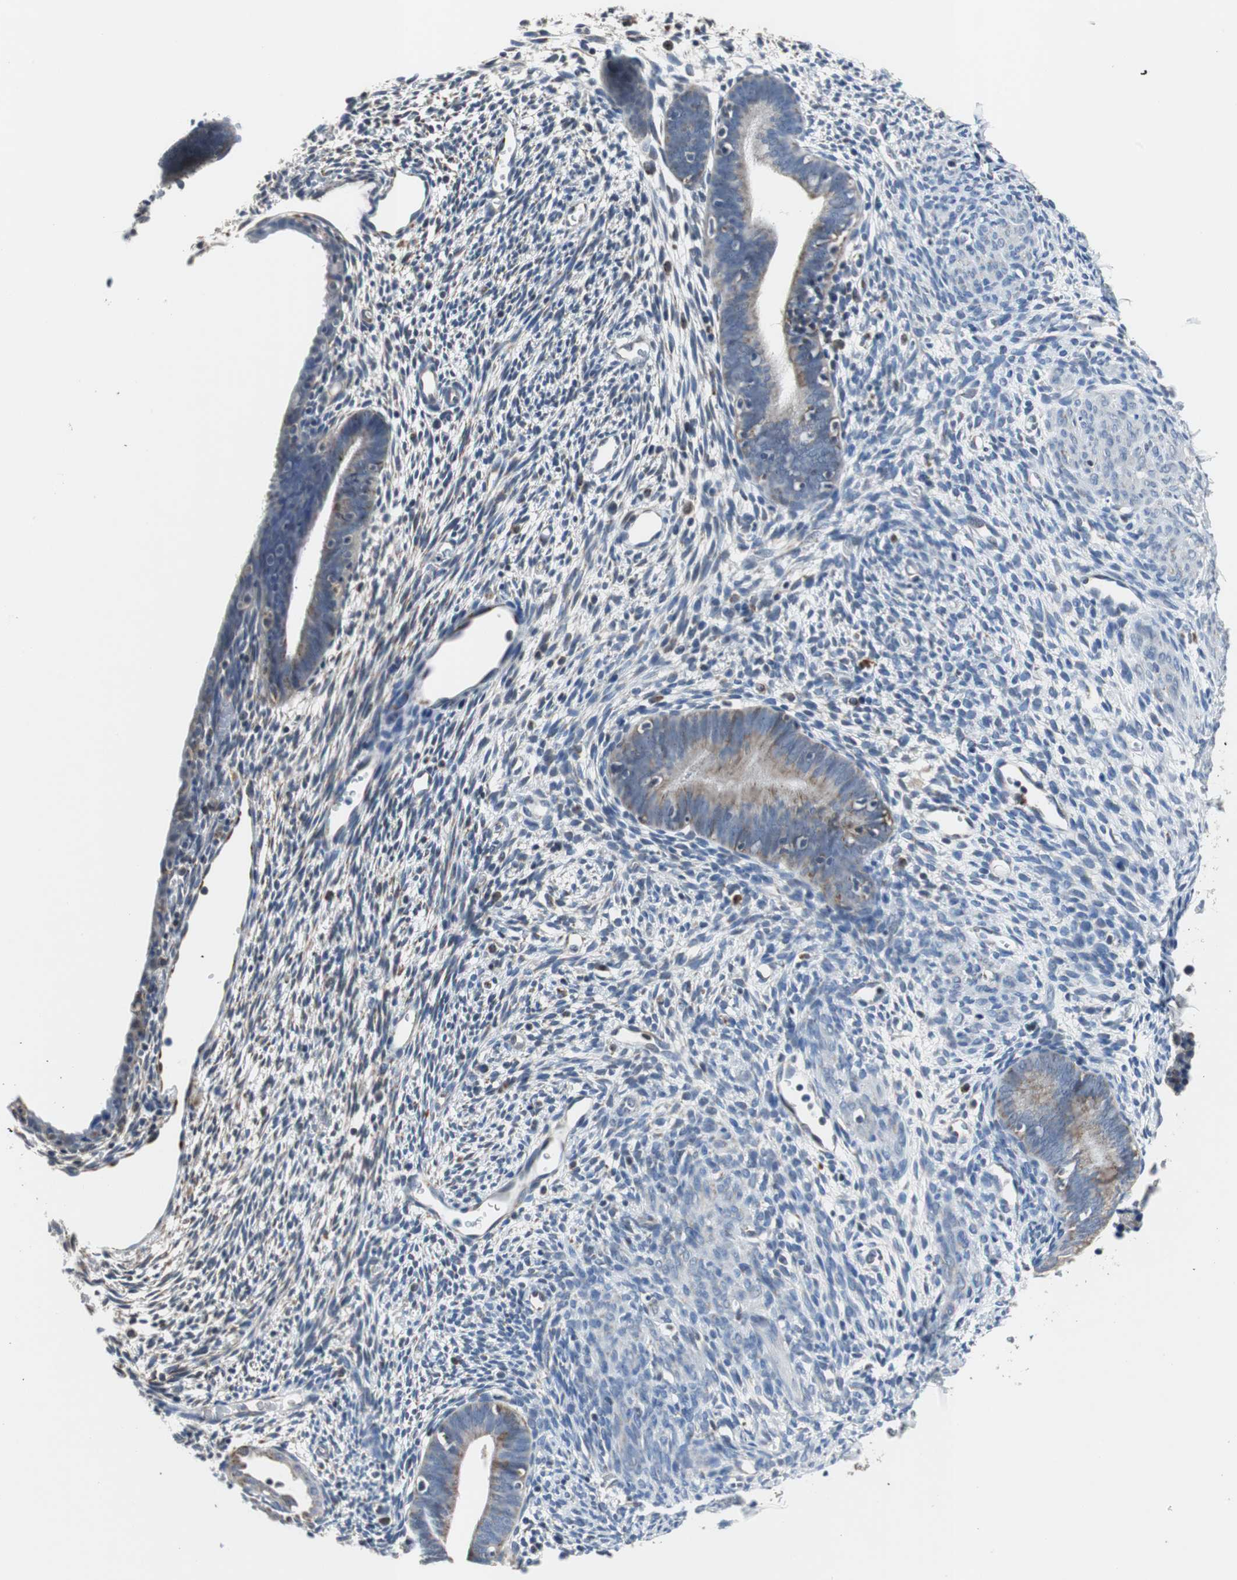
{"staining": {"intensity": "negative", "quantity": "none", "location": "none"}, "tissue": "endometrium", "cell_type": "Cells in endometrial stroma", "image_type": "normal", "snomed": [{"axis": "morphology", "description": "Normal tissue, NOS"}, {"axis": "morphology", "description": "Atrophy, NOS"}, {"axis": "topography", "description": "Uterus"}, {"axis": "topography", "description": "Endometrium"}], "caption": "Micrograph shows no protein staining in cells in endometrial stroma of unremarkable endometrium. The staining is performed using DAB (3,3'-diaminobenzidine) brown chromogen with nuclei counter-stained in using hematoxylin.", "gene": "PITRM1", "patient": {"sex": "female", "age": 68}}